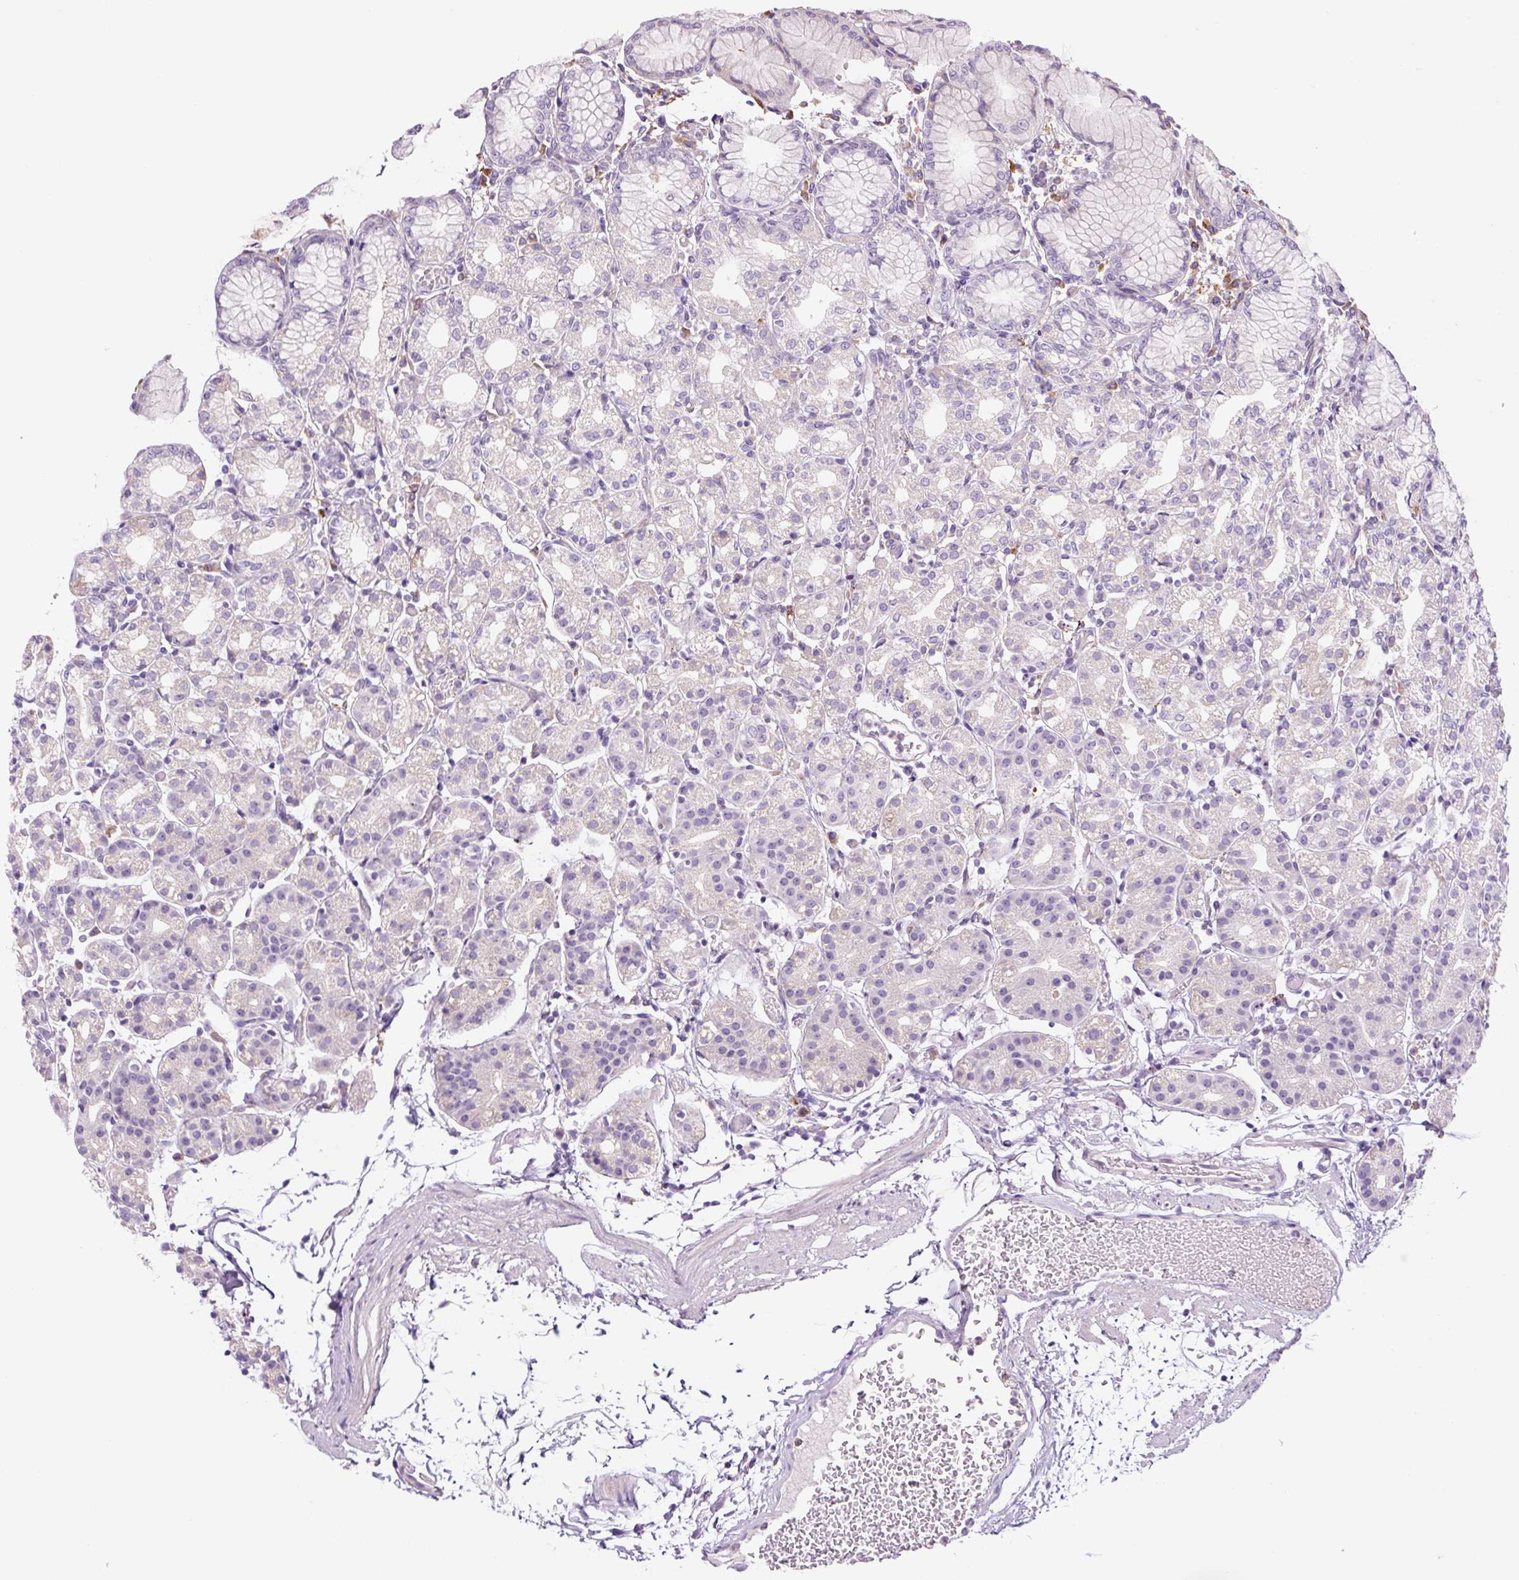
{"staining": {"intensity": "negative", "quantity": "none", "location": "none"}, "tissue": "stomach", "cell_type": "Glandular cells", "image_type": "normal", "snomed": [{"axis": "morphology", "description": "Normal tissue, NOS"}, {"axis": "topography", "description": "Stomach"}], "caption": "High power microscopy histopathology image of an IHC micrograph of benign stomach, revealing no significant staining in glandular cells. (Brightfield microscopy of DAB IHC at high magnification).", "gene": "FUT10", "patient": {"sex": "female", "age": 57}}